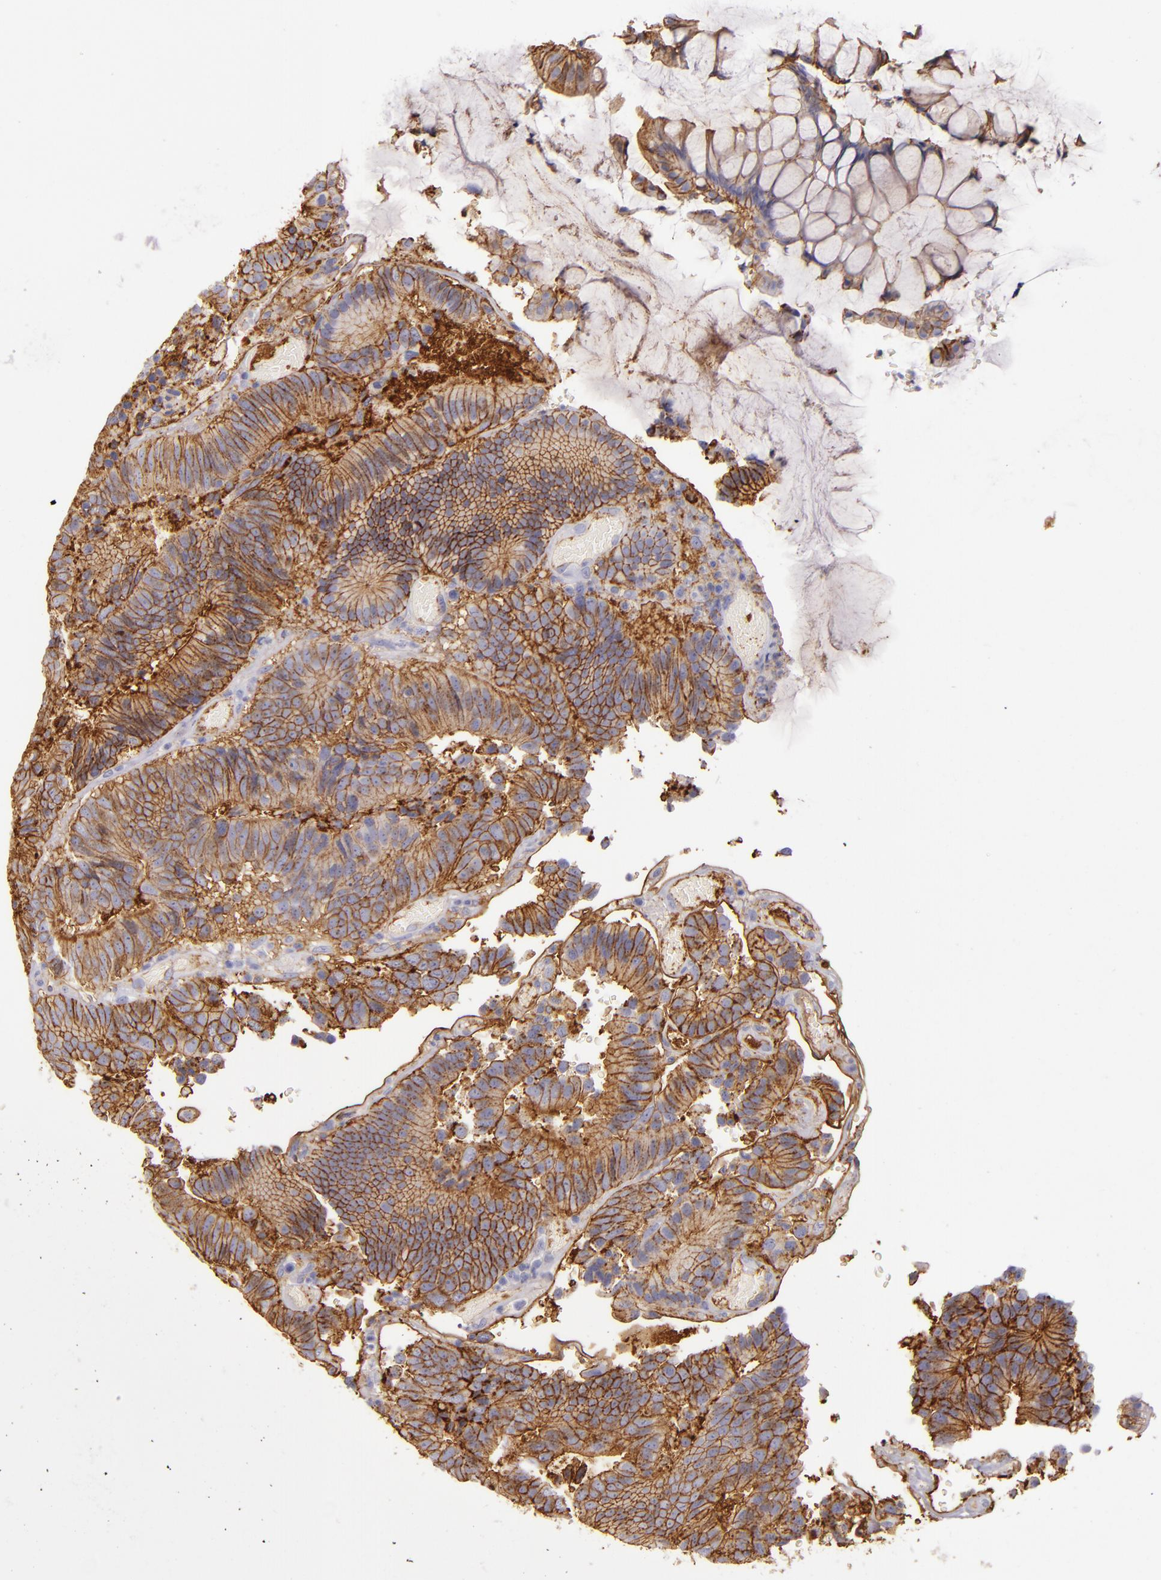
{"staining": {"intensity": "strong", "quantity": ">75%", "location": "cytoplasmic/membranous"}, "tissue": "colorectal cancer", "cell_type": "Tumor cells", "image_type": "cancer", "snomed": [{"axis": "morphology", "description": "Normal tissue, NOS"}, {"axis": "morphology", "description": "Adenocarcinoma, NOS"}, {"axis": "topography", "description": "Colon"}], "caption": "Immunohistochemical staining of human colorectal cancer (adenocarcinoma) displays high levels of strong cytoplasmic/membranous positivity in about >75% of tumor cells.", "gene": "CD9", "patient": {"sex": "female", "age": 78}}